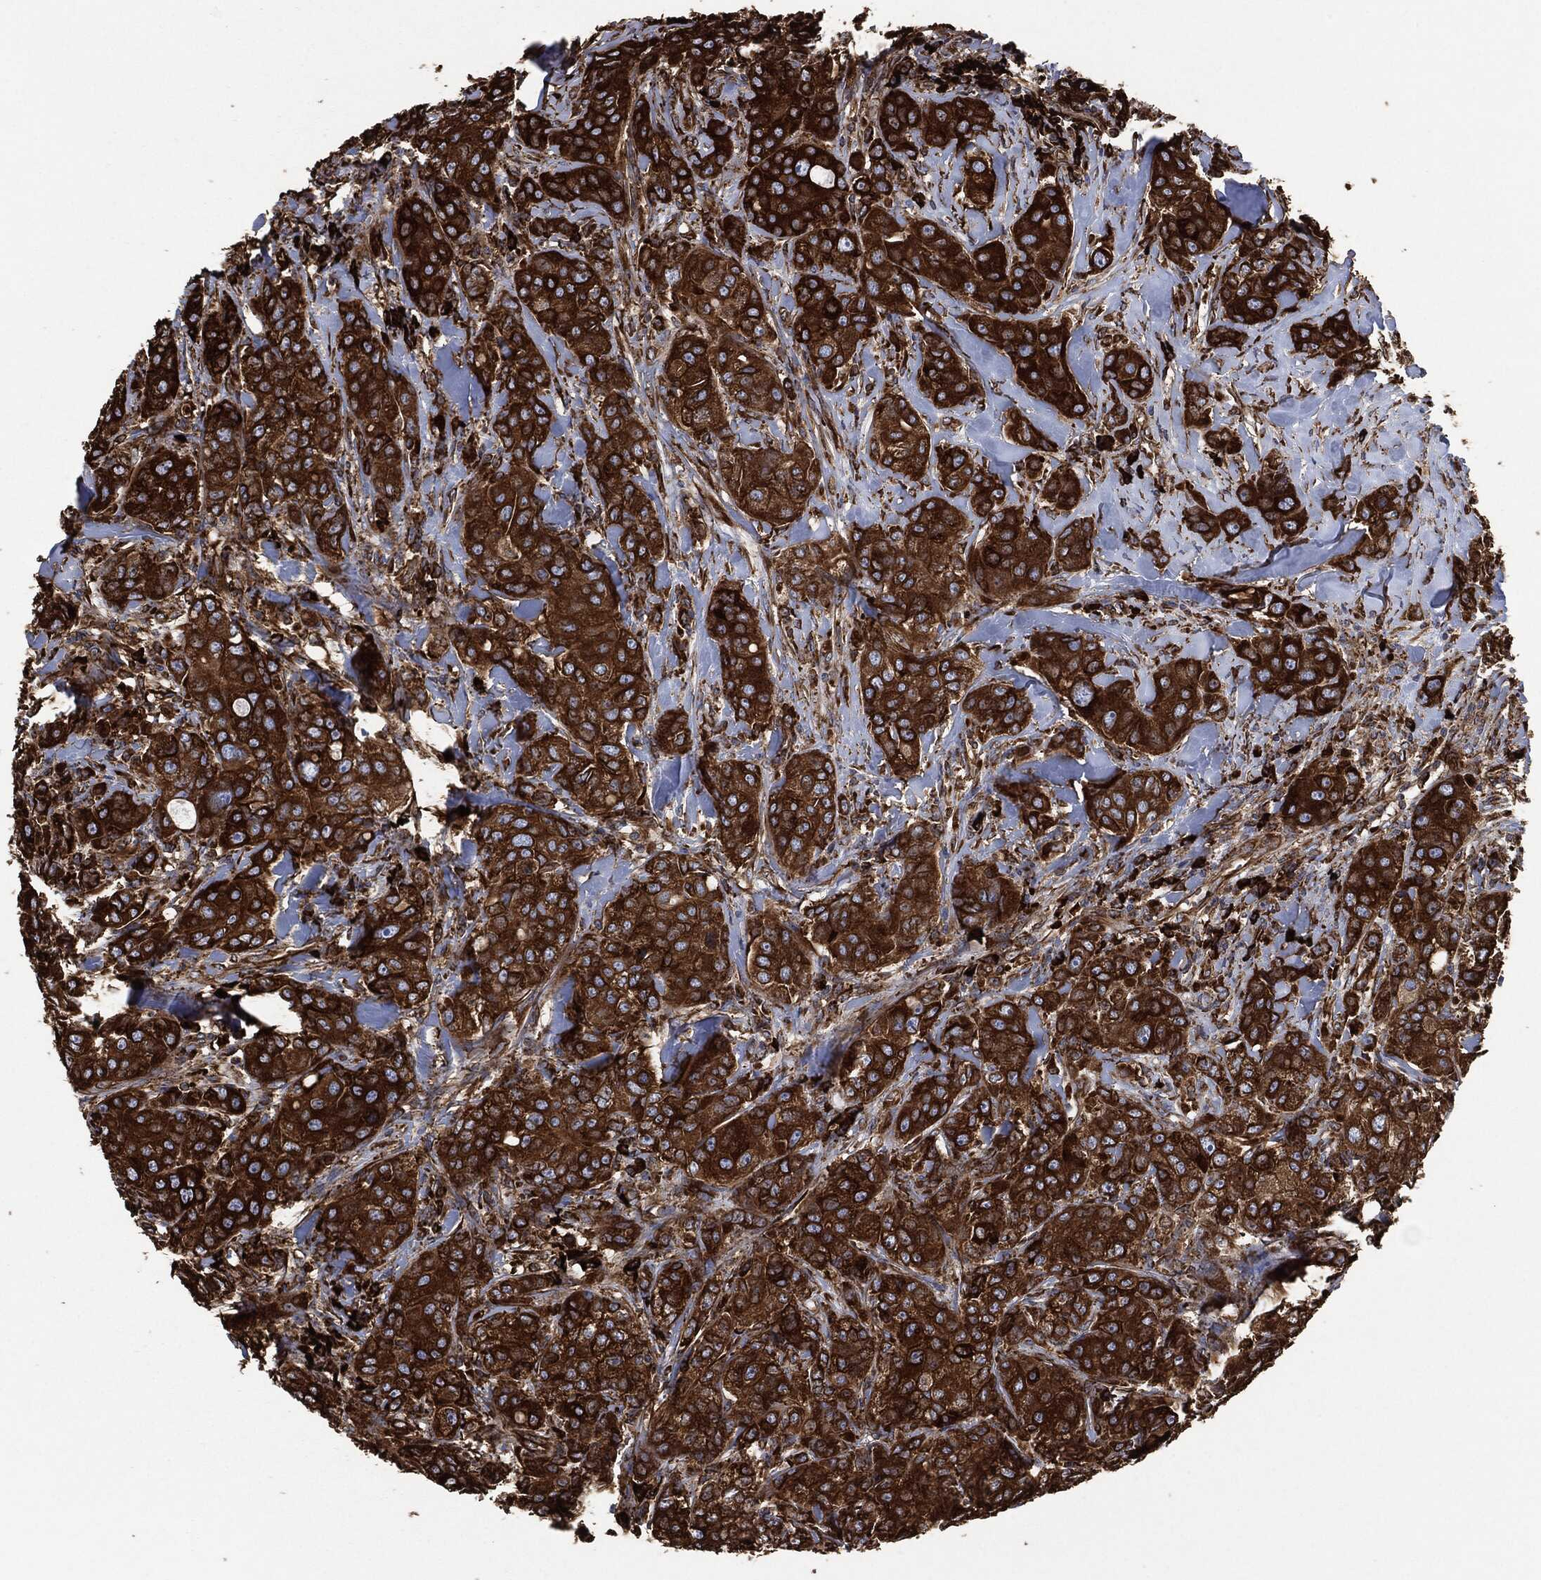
{"staining": {"intensity": "strong", "quantity": ">75%", "location": "cytoplasmic/membranous"}, "tissue": "breast cancer", "cell_type": "Tumor cells", "image_type": "cancer", "snomed": [{"axis": "morphology", "description": "Duct carcinoma"}, {"axis": "topography", "description": "Breast"}], "caption": "Human breast cancer (infiltrating ductal carcinoma) stained with a brown dye exhibits strong cytoplasmic/membranous positive staining in approximately >75% of tumor cells.", "gene": "AMFR", "patient": {"sex": "female", "age": 43}}